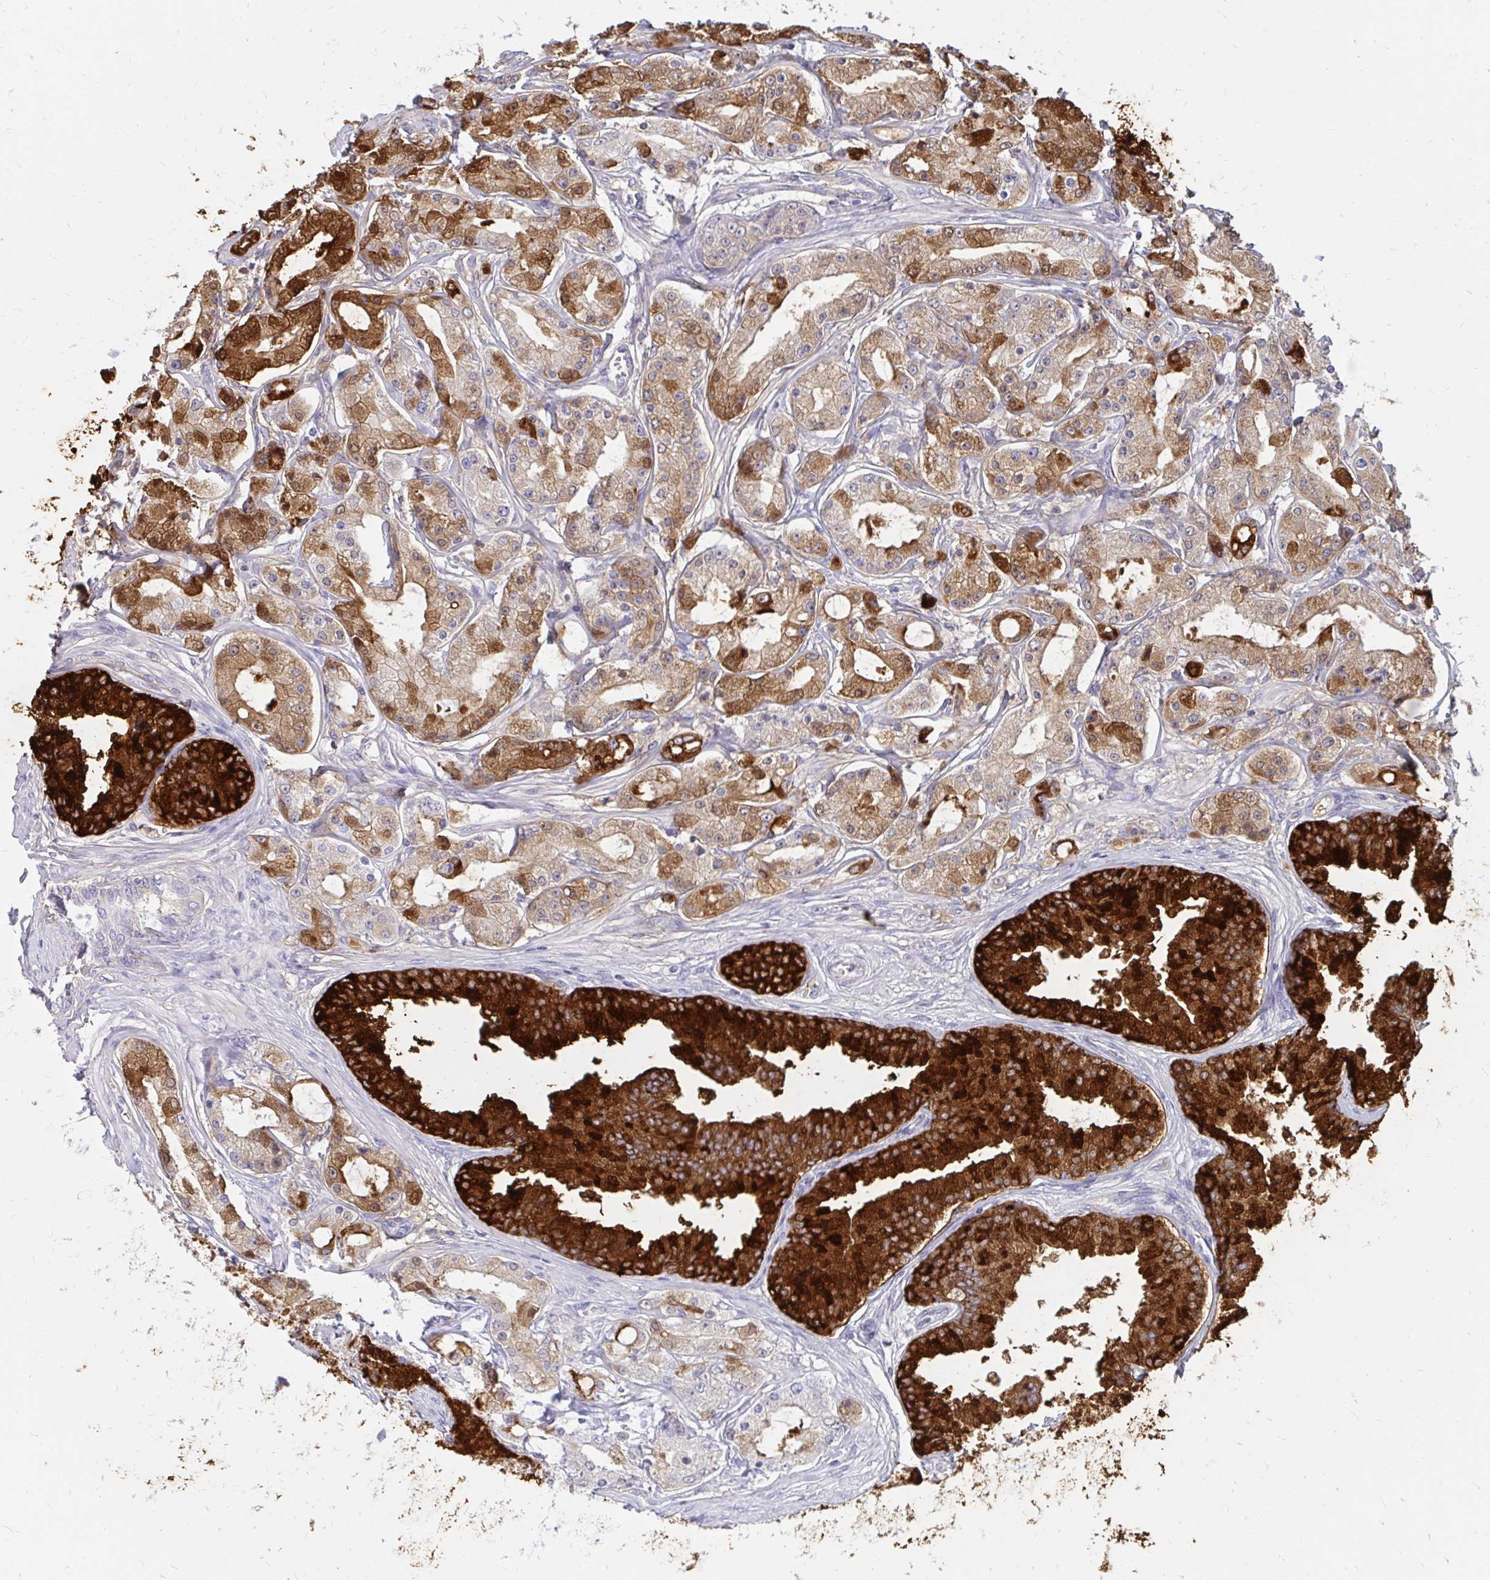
{"staining": {"intensity": "moderate", "quantity": ">75%", "location": "cytoplasmic/membranous,nuclear"}, "tissue": "prostate cancer", "cell_type": "Tumor cells", "image_type": "cancer", "snomed": [{"axis": "morphology", "description": "Adenocarcinoma, High grade"}, {"axis": "topography", "description": "Prostate"}], "caption": "High-power microscopy captured an IHC photomicrograph of prostate high-grade adenocarcinoma, revealing moderate cytoplasmic/membranous and nuclear staining in about >75% of tumor cells.", "gene": "OR10R2", "patient": {"sex": "male", "age": 66}}